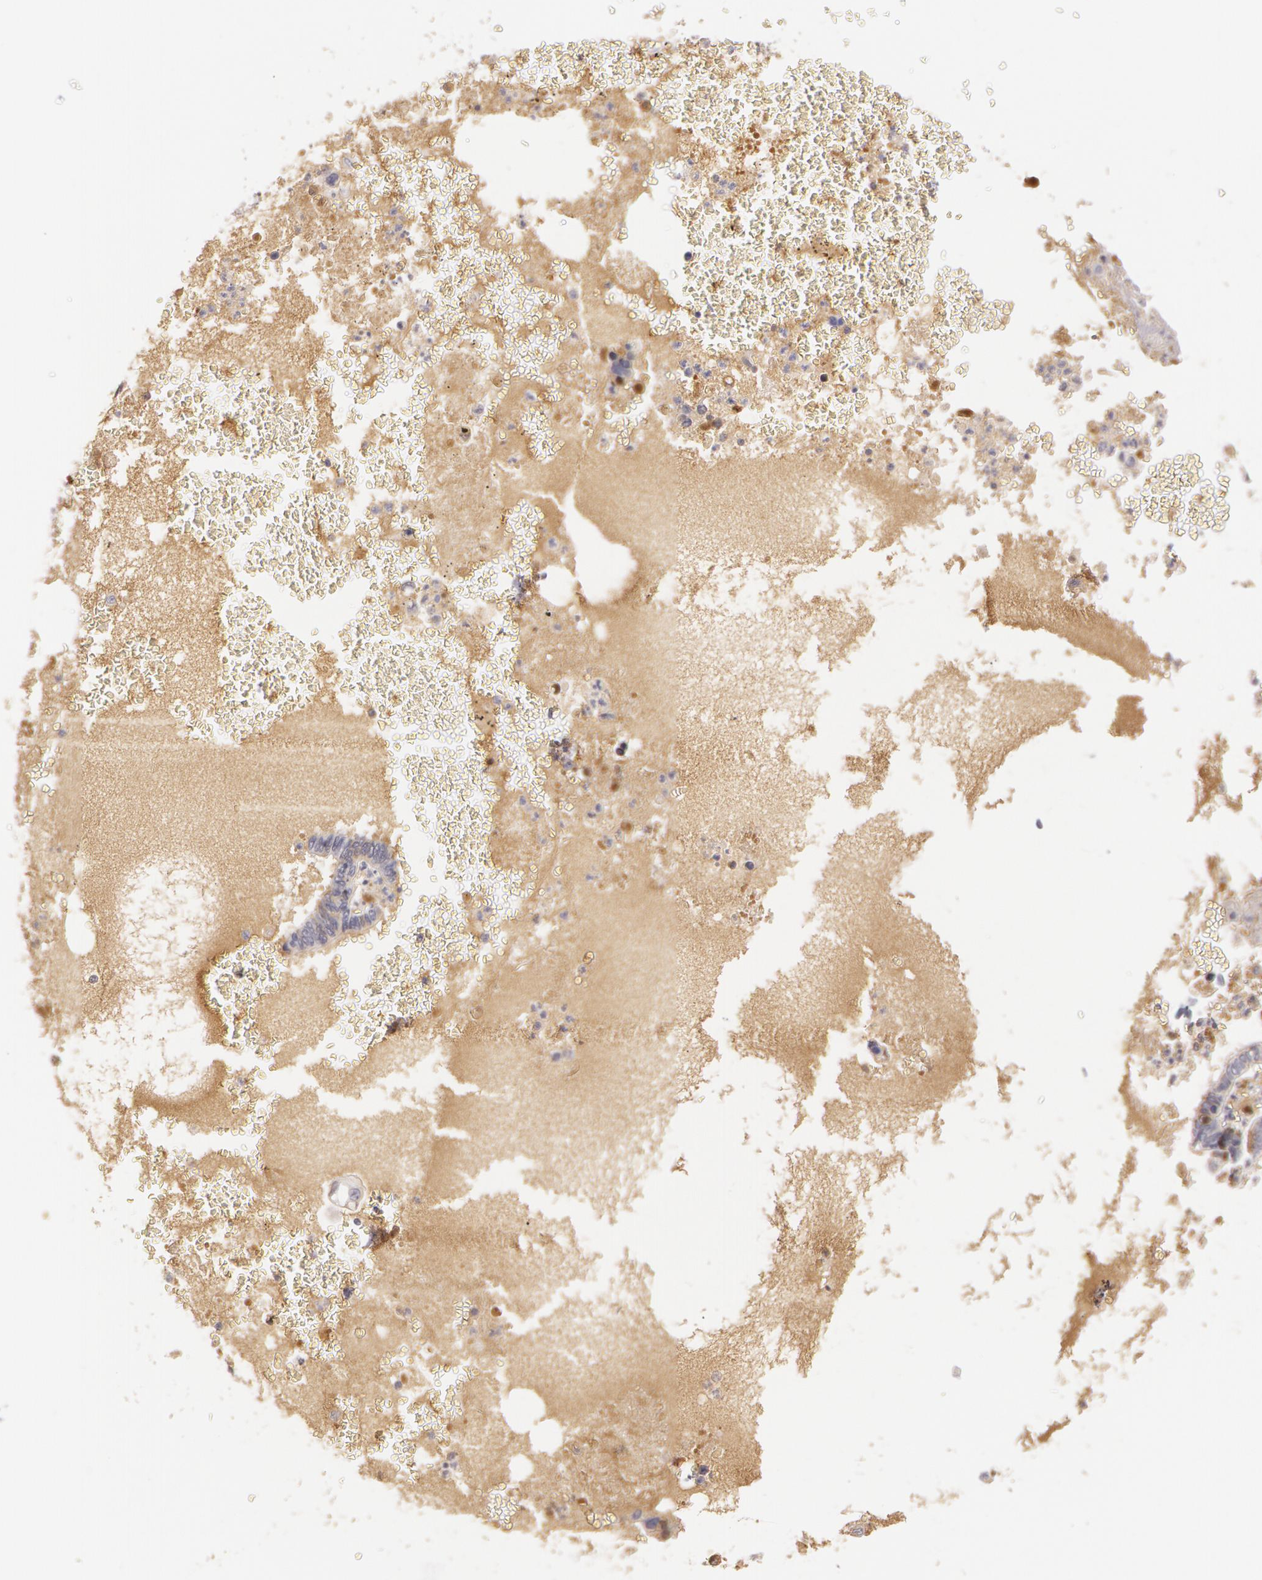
{"staining": {"intensity": "moderate", "quantity": "25%-75%", "location": "cytoplasmic/membranous"}, "tissue": "pancreatic cancer", "cell_type": "Tumor cells", "image_type": "cancer", "snomed": [{"axis": "morphology", "description": "Adenocarcinoma, NOS"}, {"axis": "topography", "description": "Pancreas"}], "caption": "DAB (3,3'-diaminobenzidine) immunohistochemical staining of human adenocarcinoma (pancreatic) exhibits moderate cytoplasmic/membranous protein expression in approximately 25%-75% of tumor cells.", "gene": "LBP", "patient": {"sex": "female", "age": 70}}